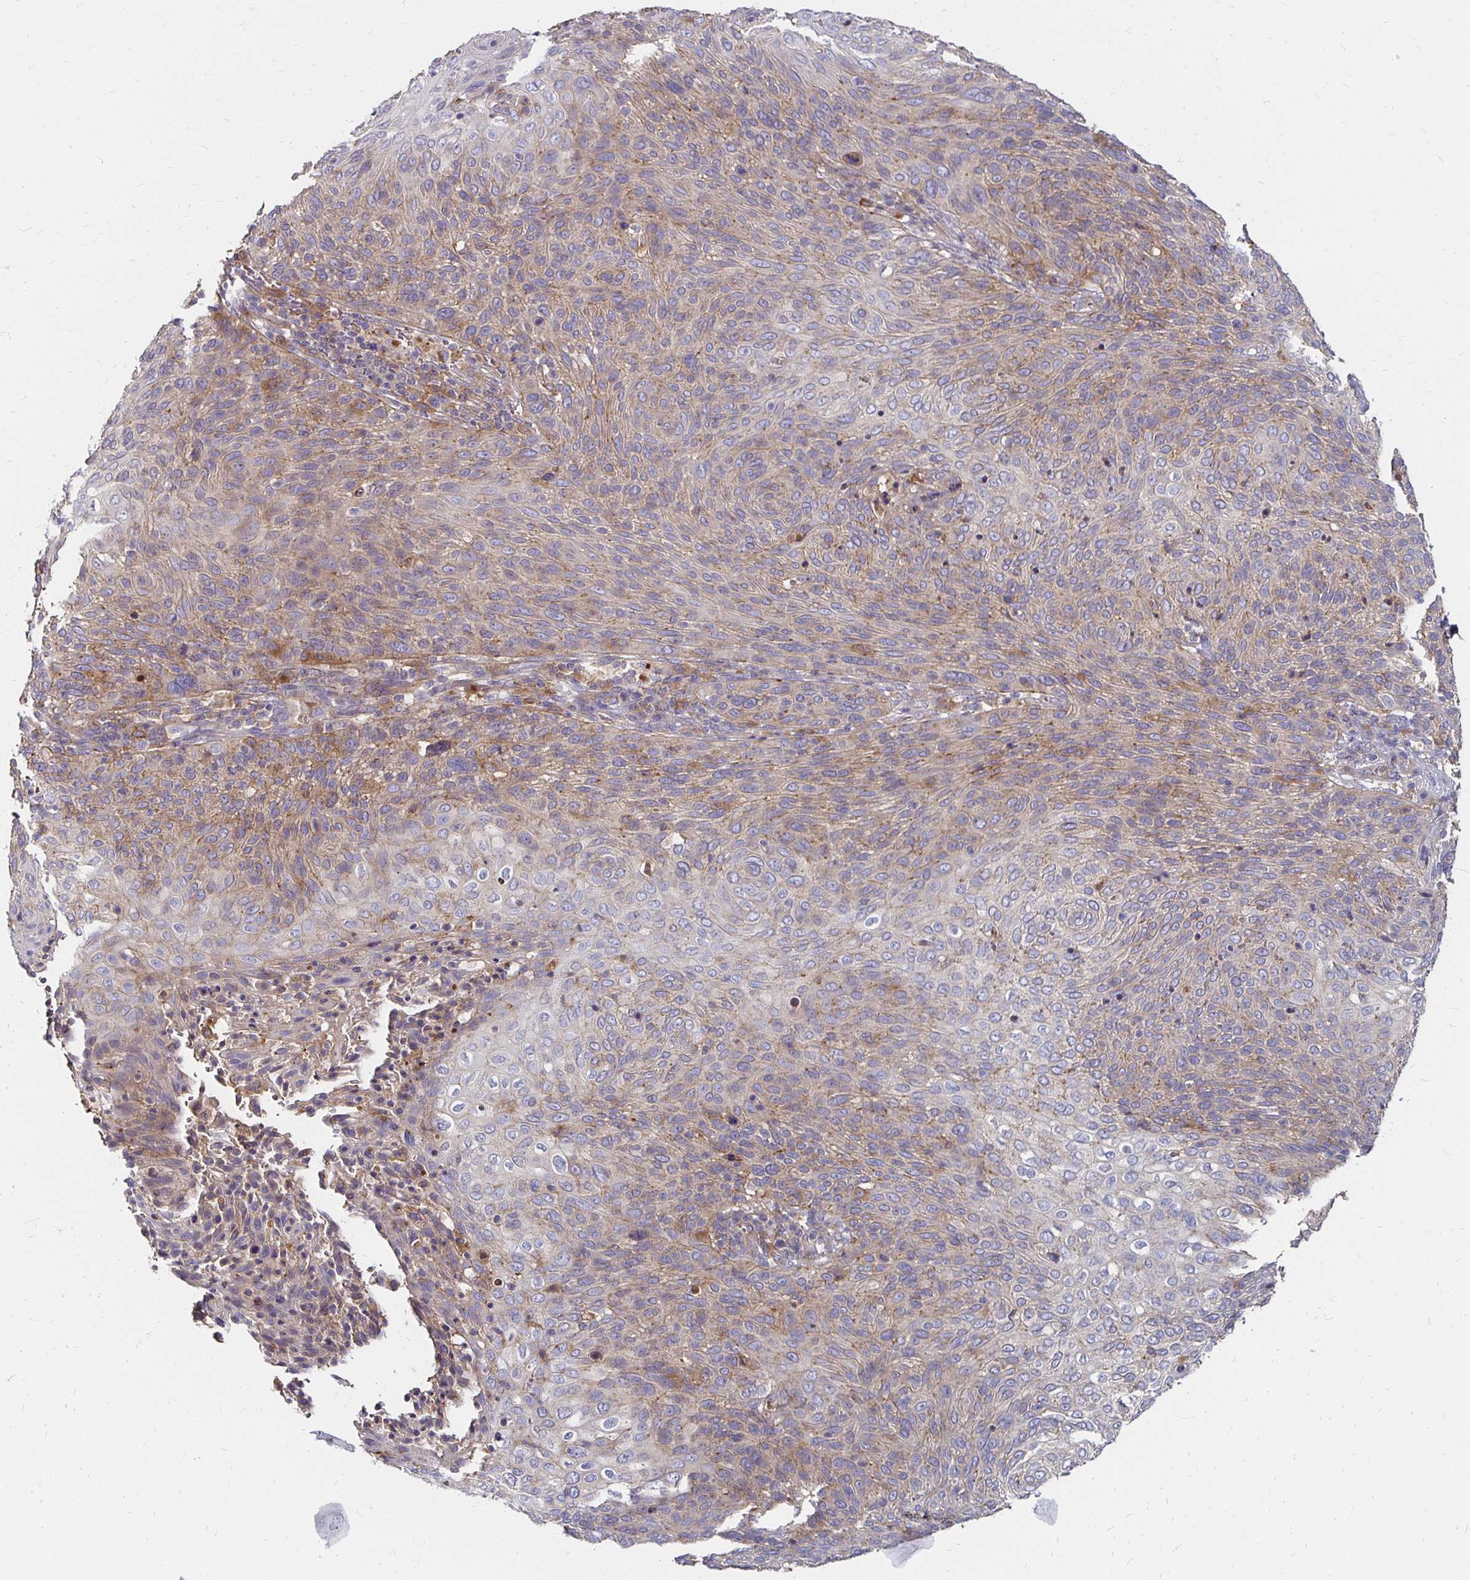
{"staining": {"intensity": "moderate", "quantity": "25%-75%", "location": "cytoplasmic/membranous"}, "tissue": "cervical cancer", "cell_type": "Tumor cells", "image_type": "cancer", "snomed": [{"axis": "morphology", "description": "Squamous cell carcinoma, NOS"}, {"axis": "topography", "description": "Cervix"}], "caption": "Cervical cancer stained with DAB (3,3'-diaminobenzidine) immunohistochemistry (IHC) reveals medium levels of moderate cytoplasmic/membranous staining in about 25%-75% of tumor cells. (Stains: DAB (3,3'-diaminobenzidine) in brown, nuclei in blue, Microscopy: brightfield microscopy at high magnification).", "gene": "NCSTN", "patient": {"sex": "female", "age": 31}}